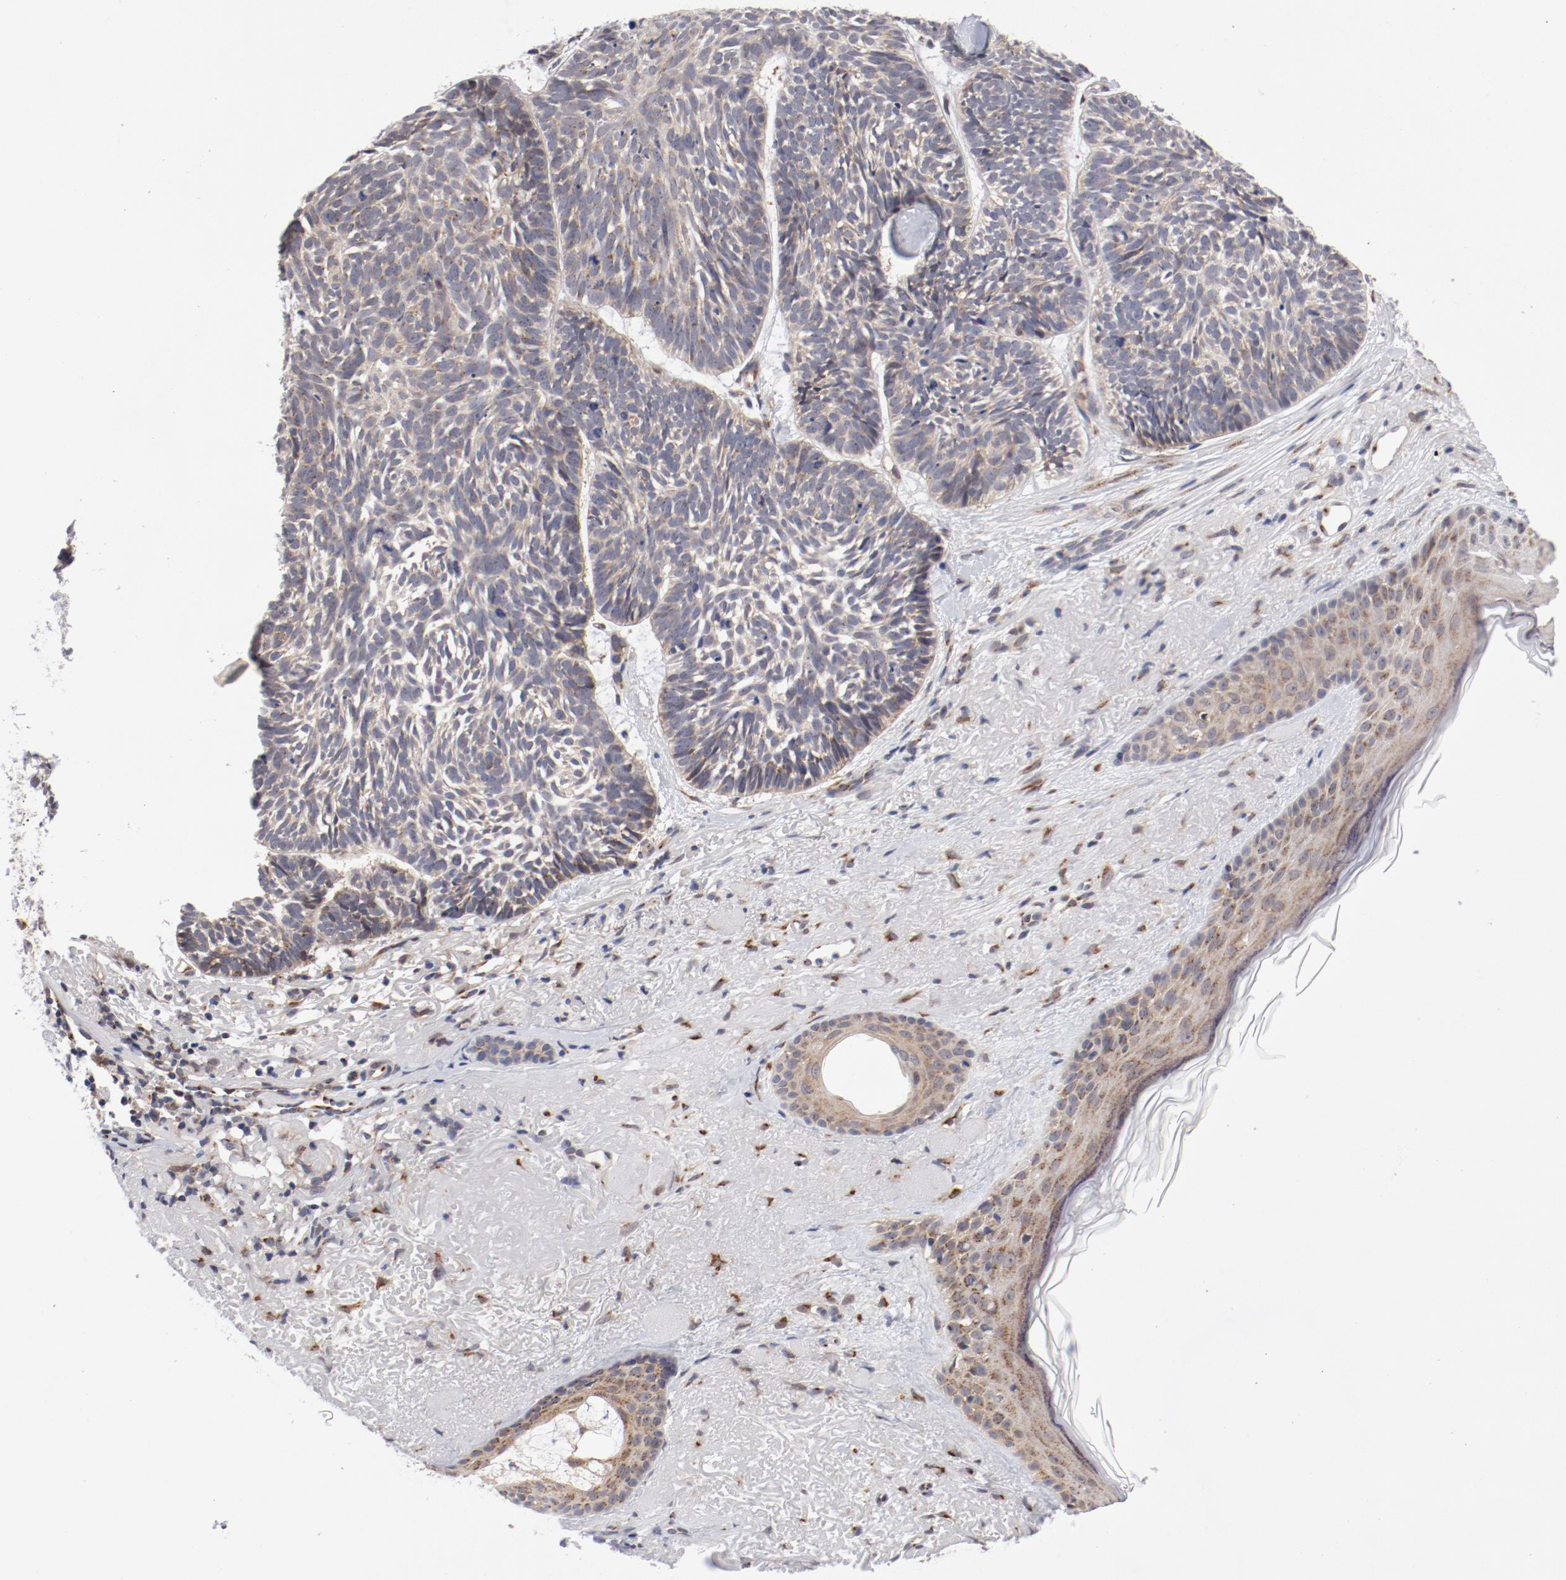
{"staining": {"intensity": "weak", "quantity": ">75%", "location": "cytoplasmic/membranous"}, "tissue": "skin cancer", "cell_type": "Tumor cells", "image_type": "cancer", "snomed": [{"axis": "morphology", "description": "Basal cell carcinoma"}, {"axis": "topography", "description": "Skin"}], "caption": "Skin cancer was stained to show a protein in brown. There is low levels of weak cytoplasmic/membranous positivity in approximately >75% of tumor cells. (Brightfield microscopy of DAB IHC at high magnification).", "gene": "RPL12", "patient": {"sex": "female", "age": 87}}